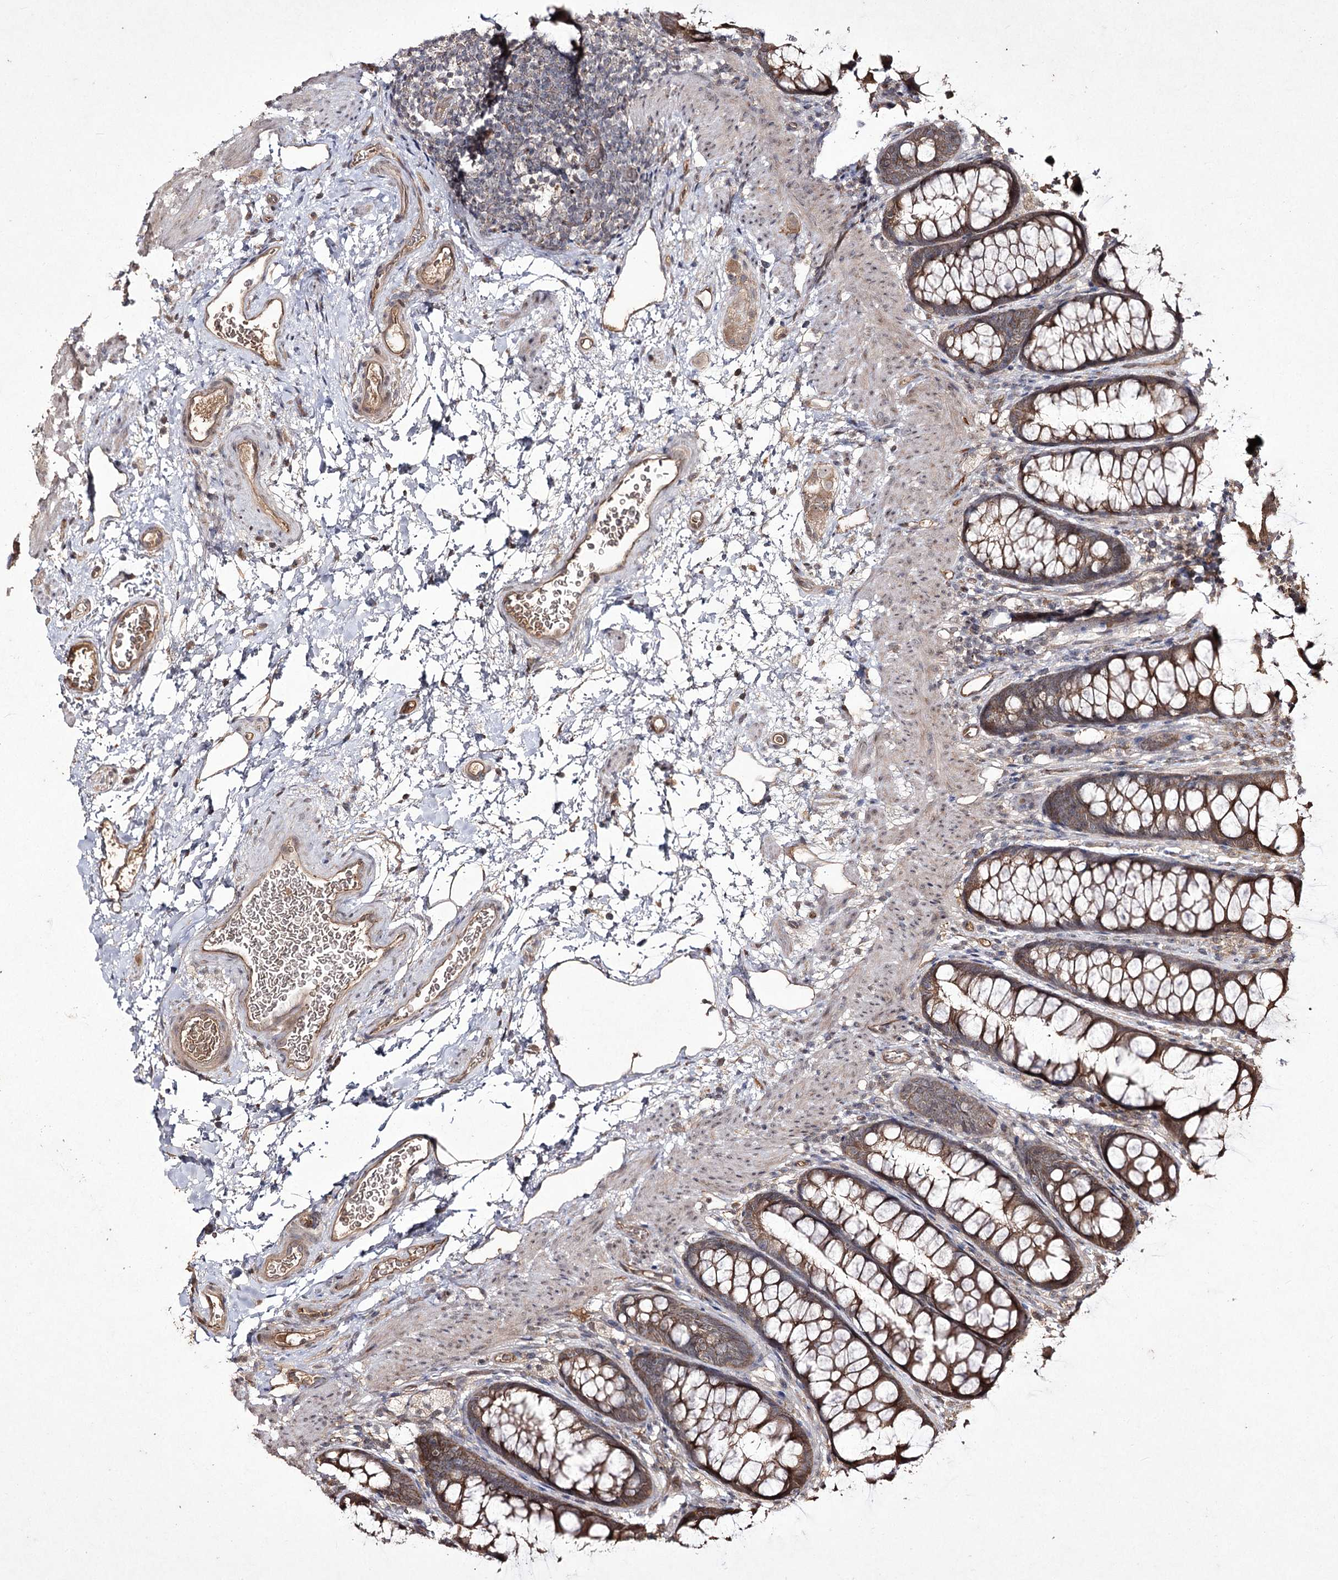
{"staining": {"intensity": "moderate", "quantity": ">75%", "location": "cytoplasmic/membranous"}, "tissue": "colon", "cell_type": "Endothelial cells", "image_type": "normal", "snomed": [{"axis": "morphology", "description": "Normal tissue, NOS"}, {"axis": "topography", "description": "Colon"}], "caption": "Human colon stained with a brown dye shows moderate cytoplasmic/membranous positive expression in about >75% of endothelial cells.", "gene": "FANCL", "patient": {"sex": "female", "age": 62}}